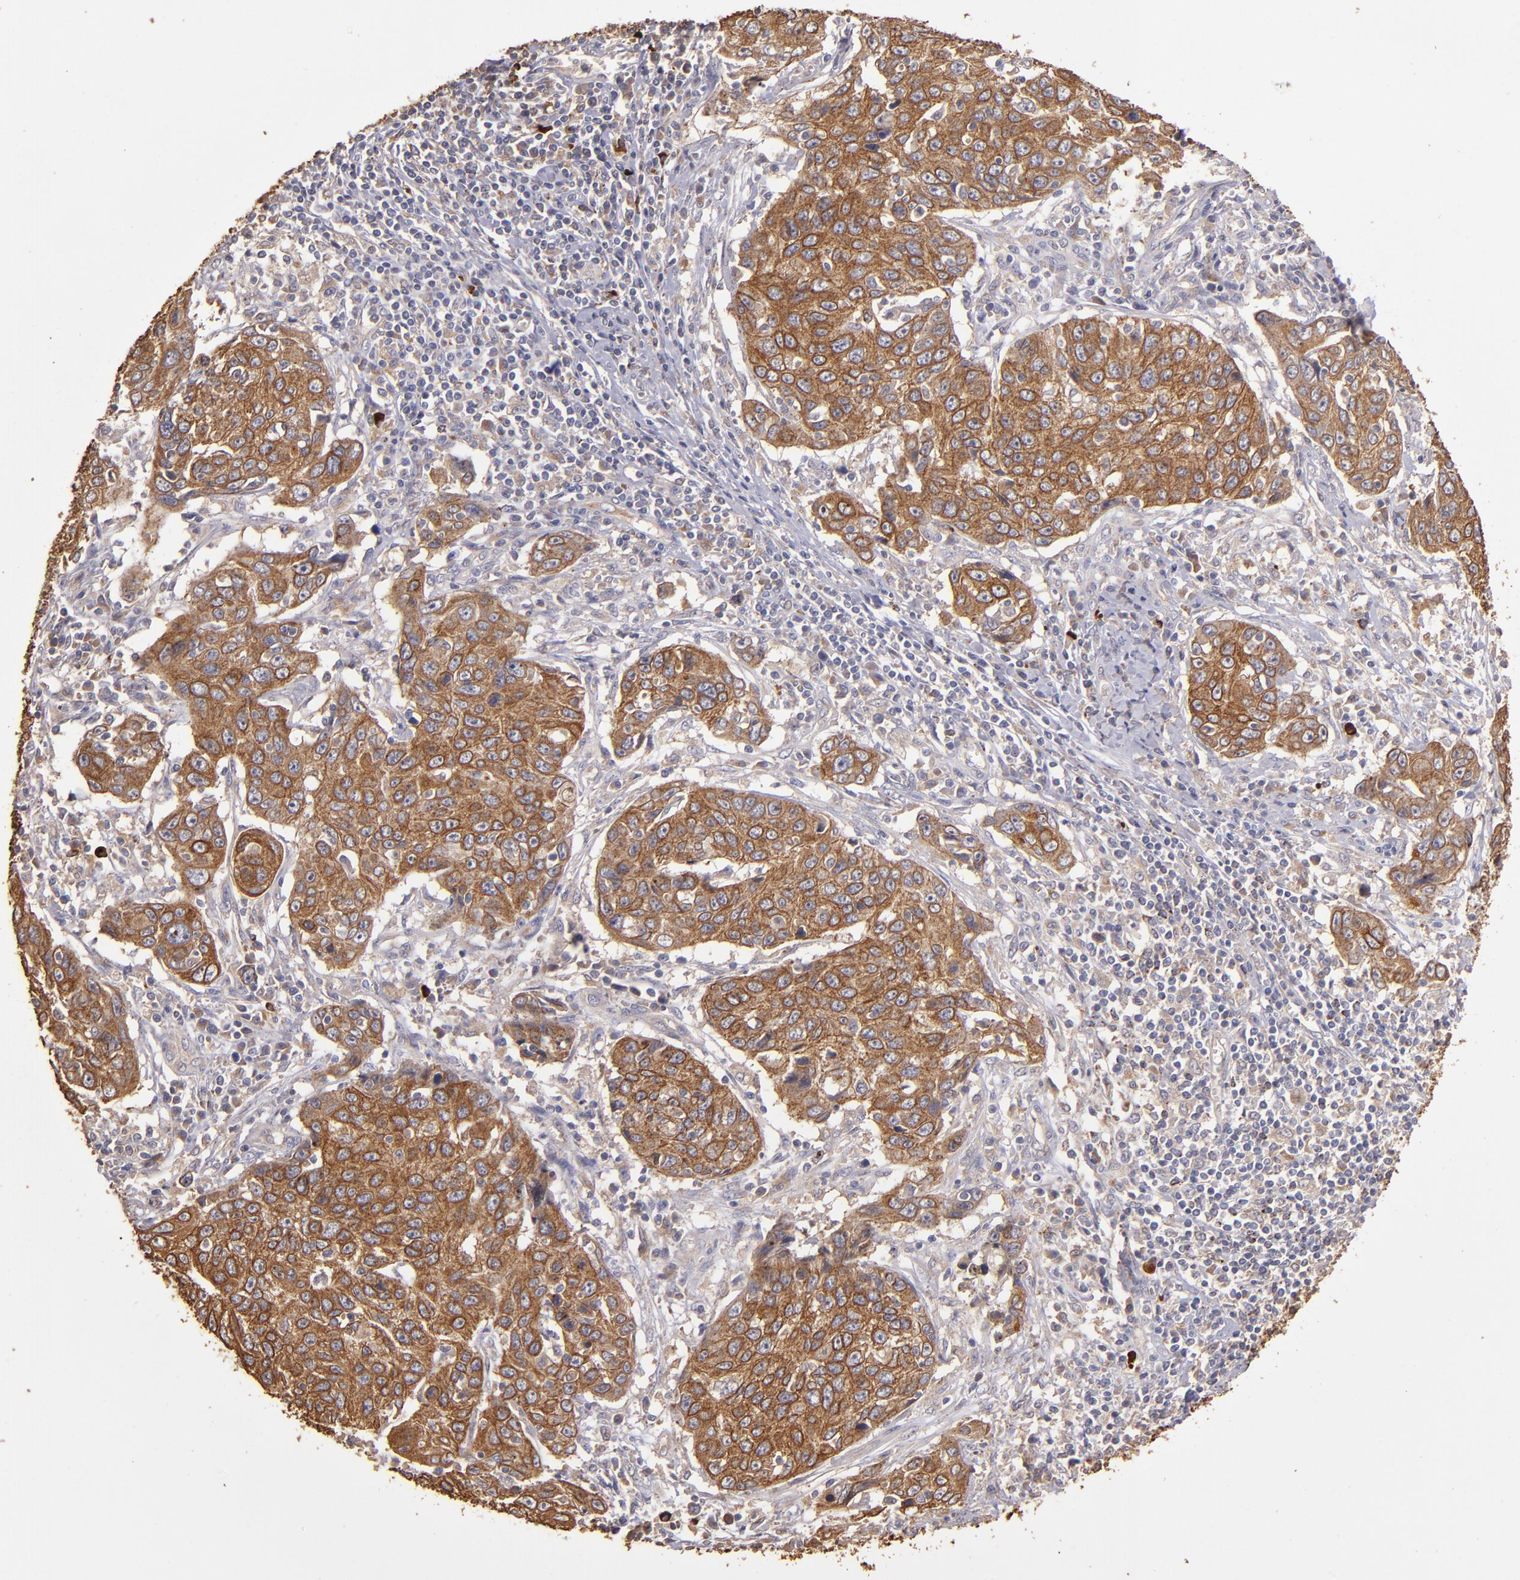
{"staining": {"intensity": "moderate", "quantity": ">75%", "location": "cytoplasmic/membranous"}, "tissue": "cervical cancer", "cell_type": "Tumor cells", "image_type": "cancer", "snomed": [{"axis": "morphology", "description": "Squamous cell carcinoma, NOS"}, {"axis": "topography", "description": "Cervix"}], "caption": "This is a micrograph of immunohistochemistry staining of squamous cell carcinoma (cervical), which shows moderate expression in the cytoplasmic/membranous of tumor cells.", "gene": "SRRD", "patient": {"sex": "female", "age": 53}}